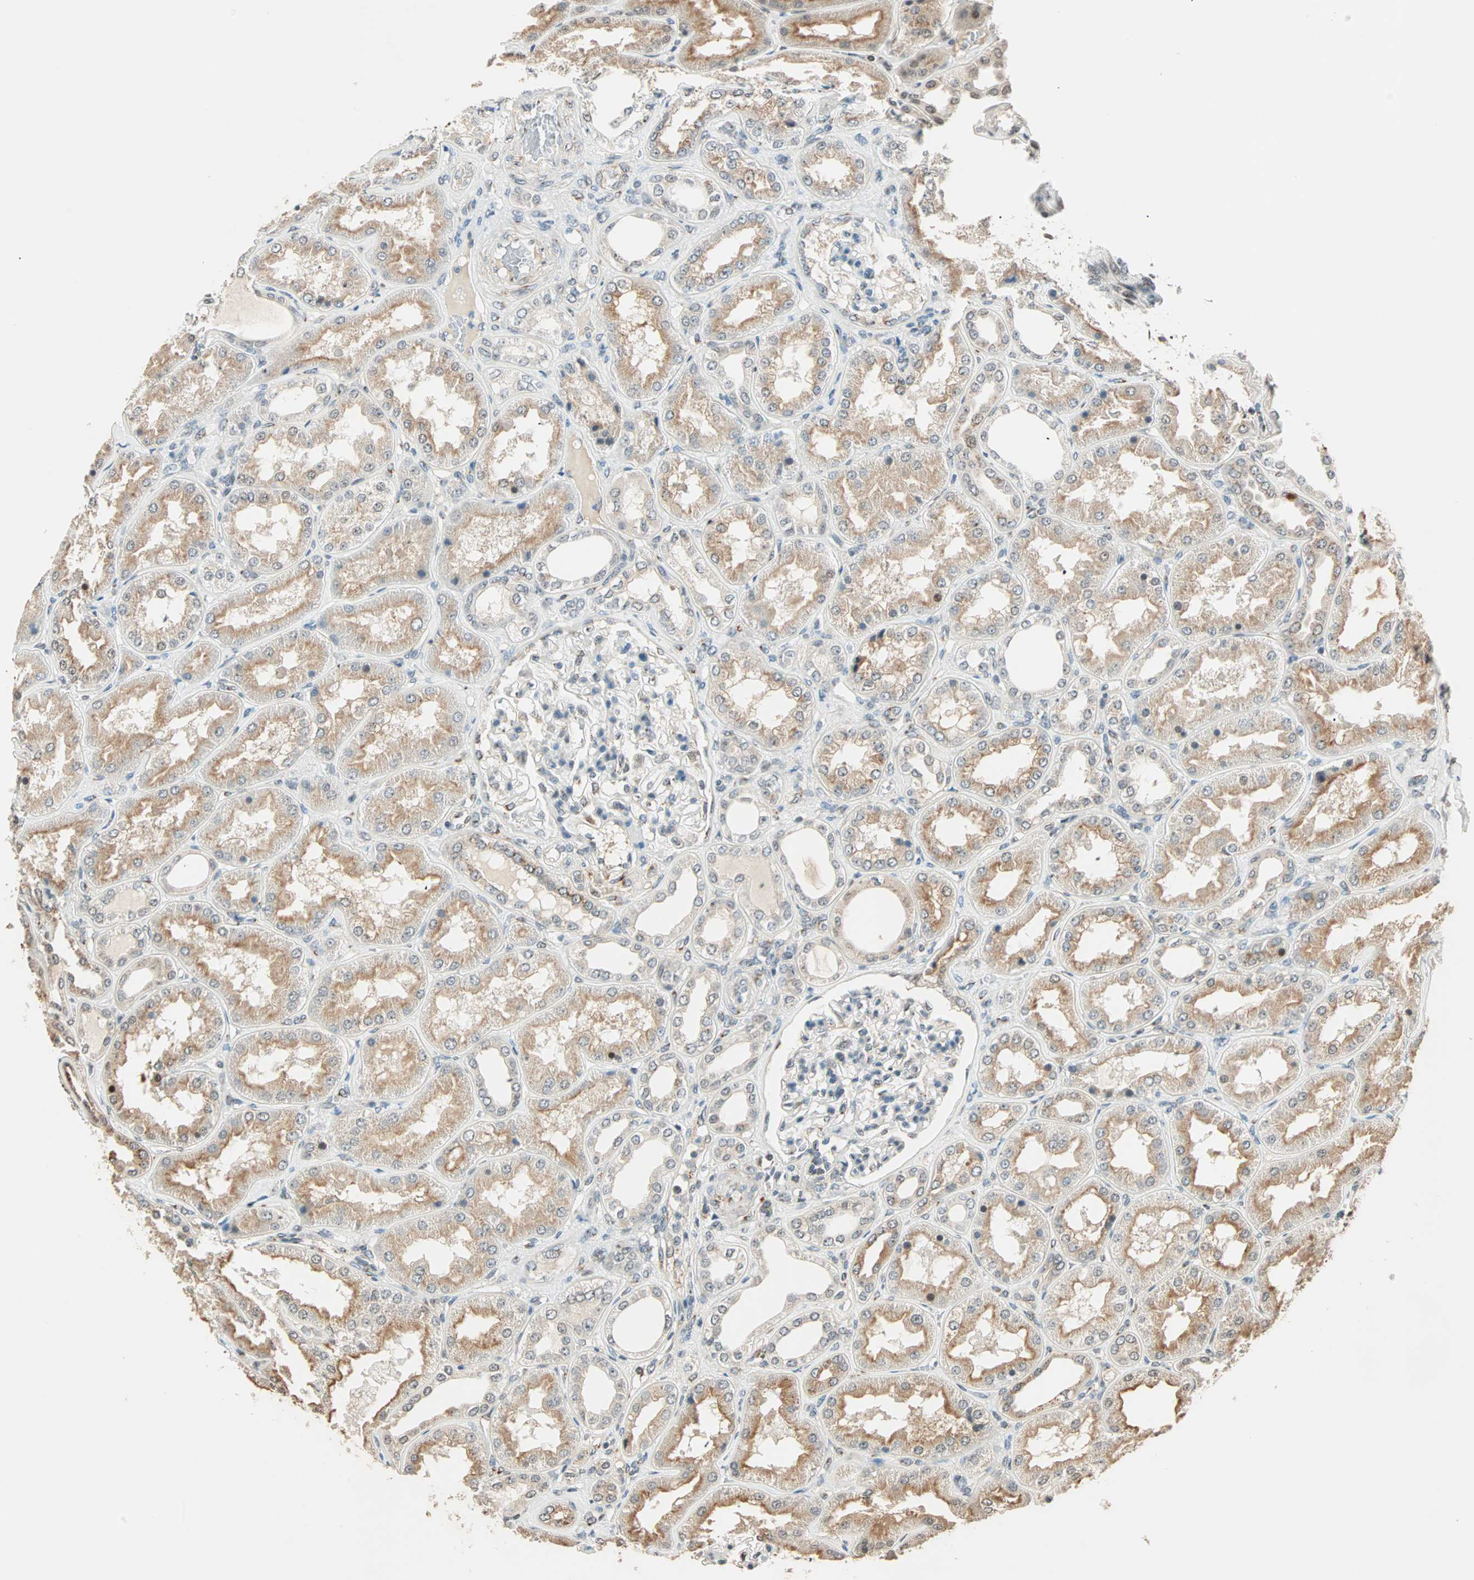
{"staining": {"intensity": "weak", "quantity": "<25%", "location": "cytoplasmic/membranous"}, "tissue": "kidney", "cell_type": "Cells in glomeruli", "image_type": "normal", "snomed": [{"axis": "morphology", "description": "Normal tissue, NOS"}, {"axis": "topography", "description": "Kidney"}], "caption": "A high-resolution image shows immunohistochemistry (IHC) staining of benign kidney, which reveals no significant staining in cells in glomeruli.", "gene": "PRDM2", "patient": {"sex": "female", "age": 56}}